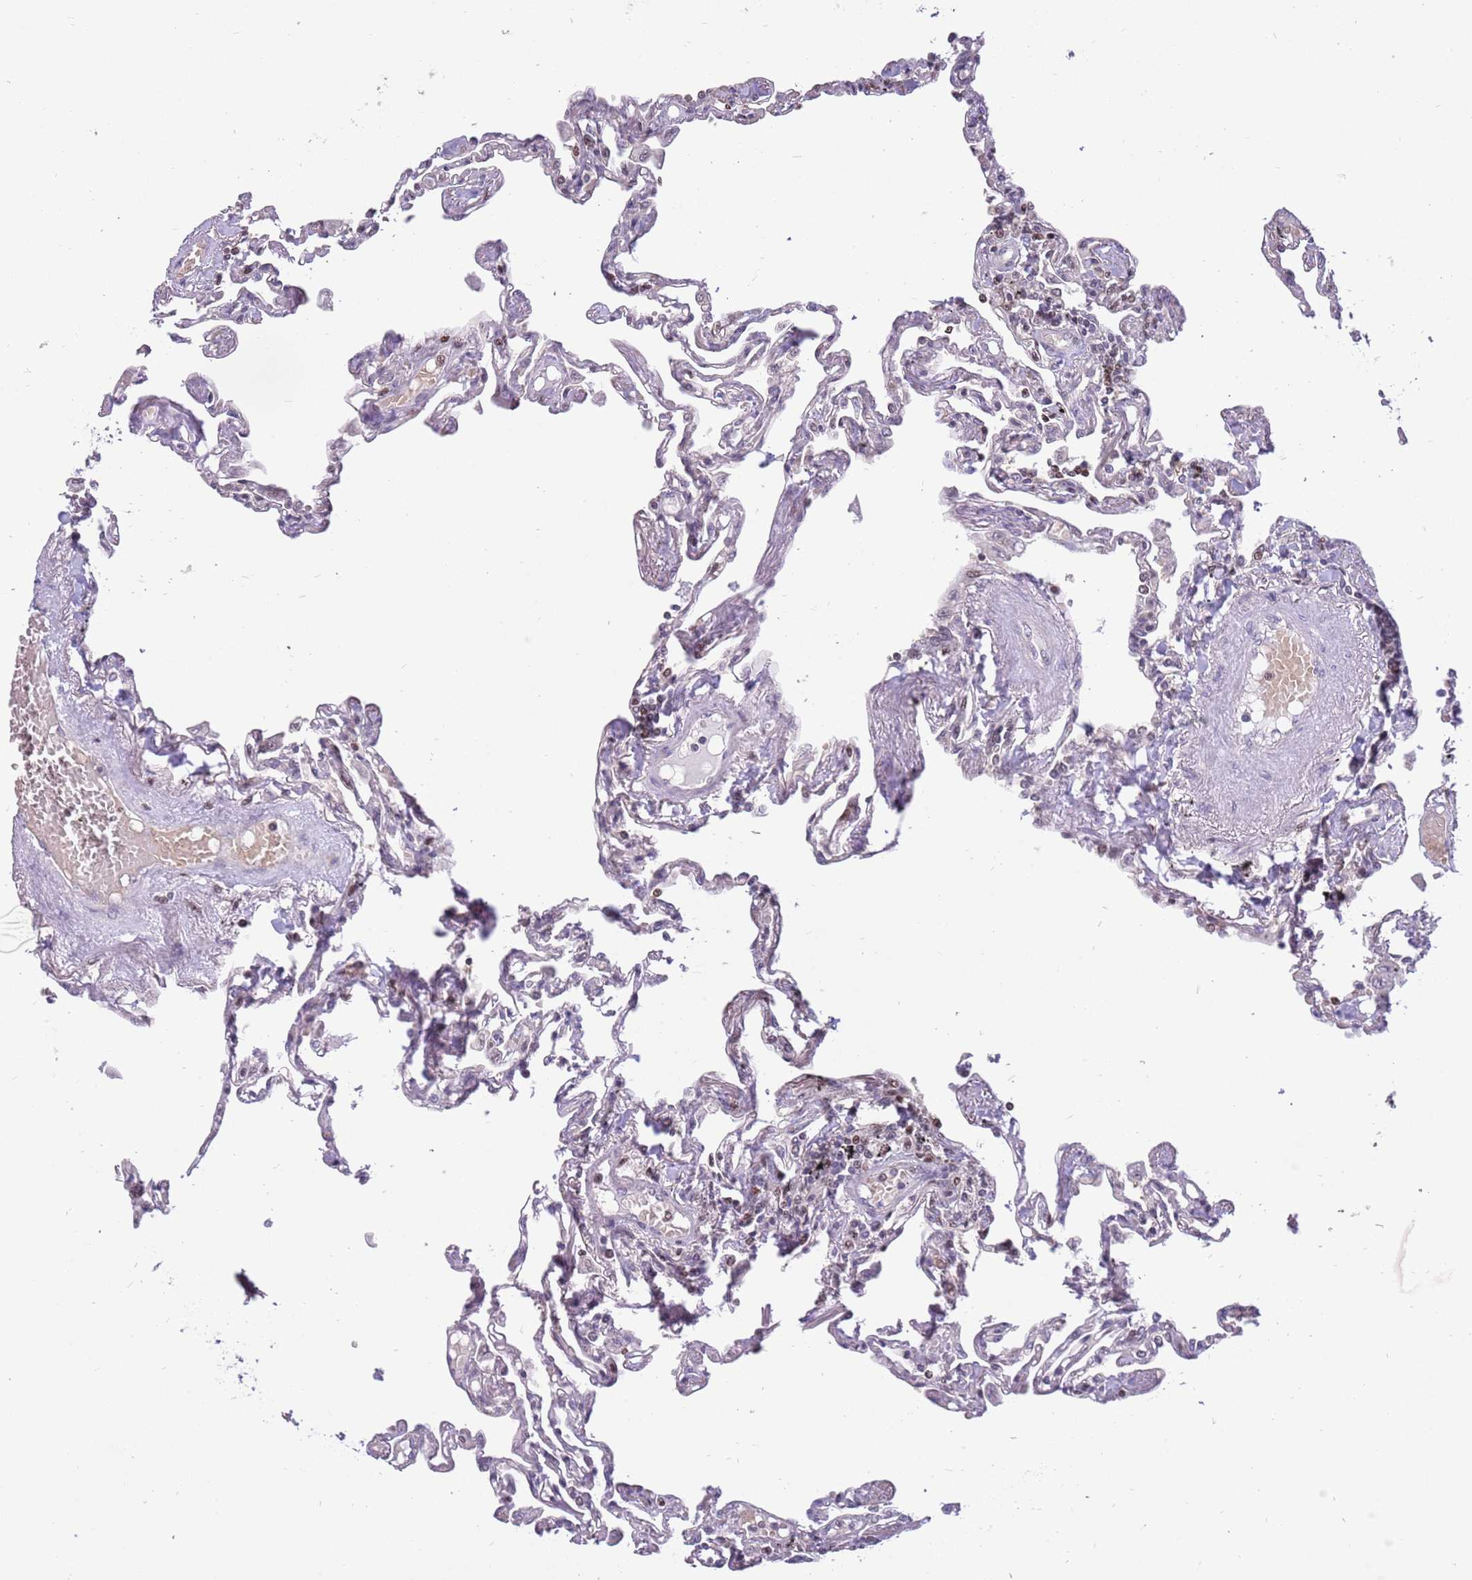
{"staining": {"intensity": "negative", "quantity": "none", "location": "none"}, "tissue": "lung", "cell_type": "Alveolar cells", "image_type": "normal", "snomed": [{"axis": "morphology", "description": "Normal tissue, NOS"}, {"axis": "topography", "description": "Lung"}], "caption": "DAB immunohistochemical staining of unremarkable human lung demonstrates no significant staining in alveolar cells.", "gene": "ARHGEF35", "patient": {"sex": "female", "age": 67}}